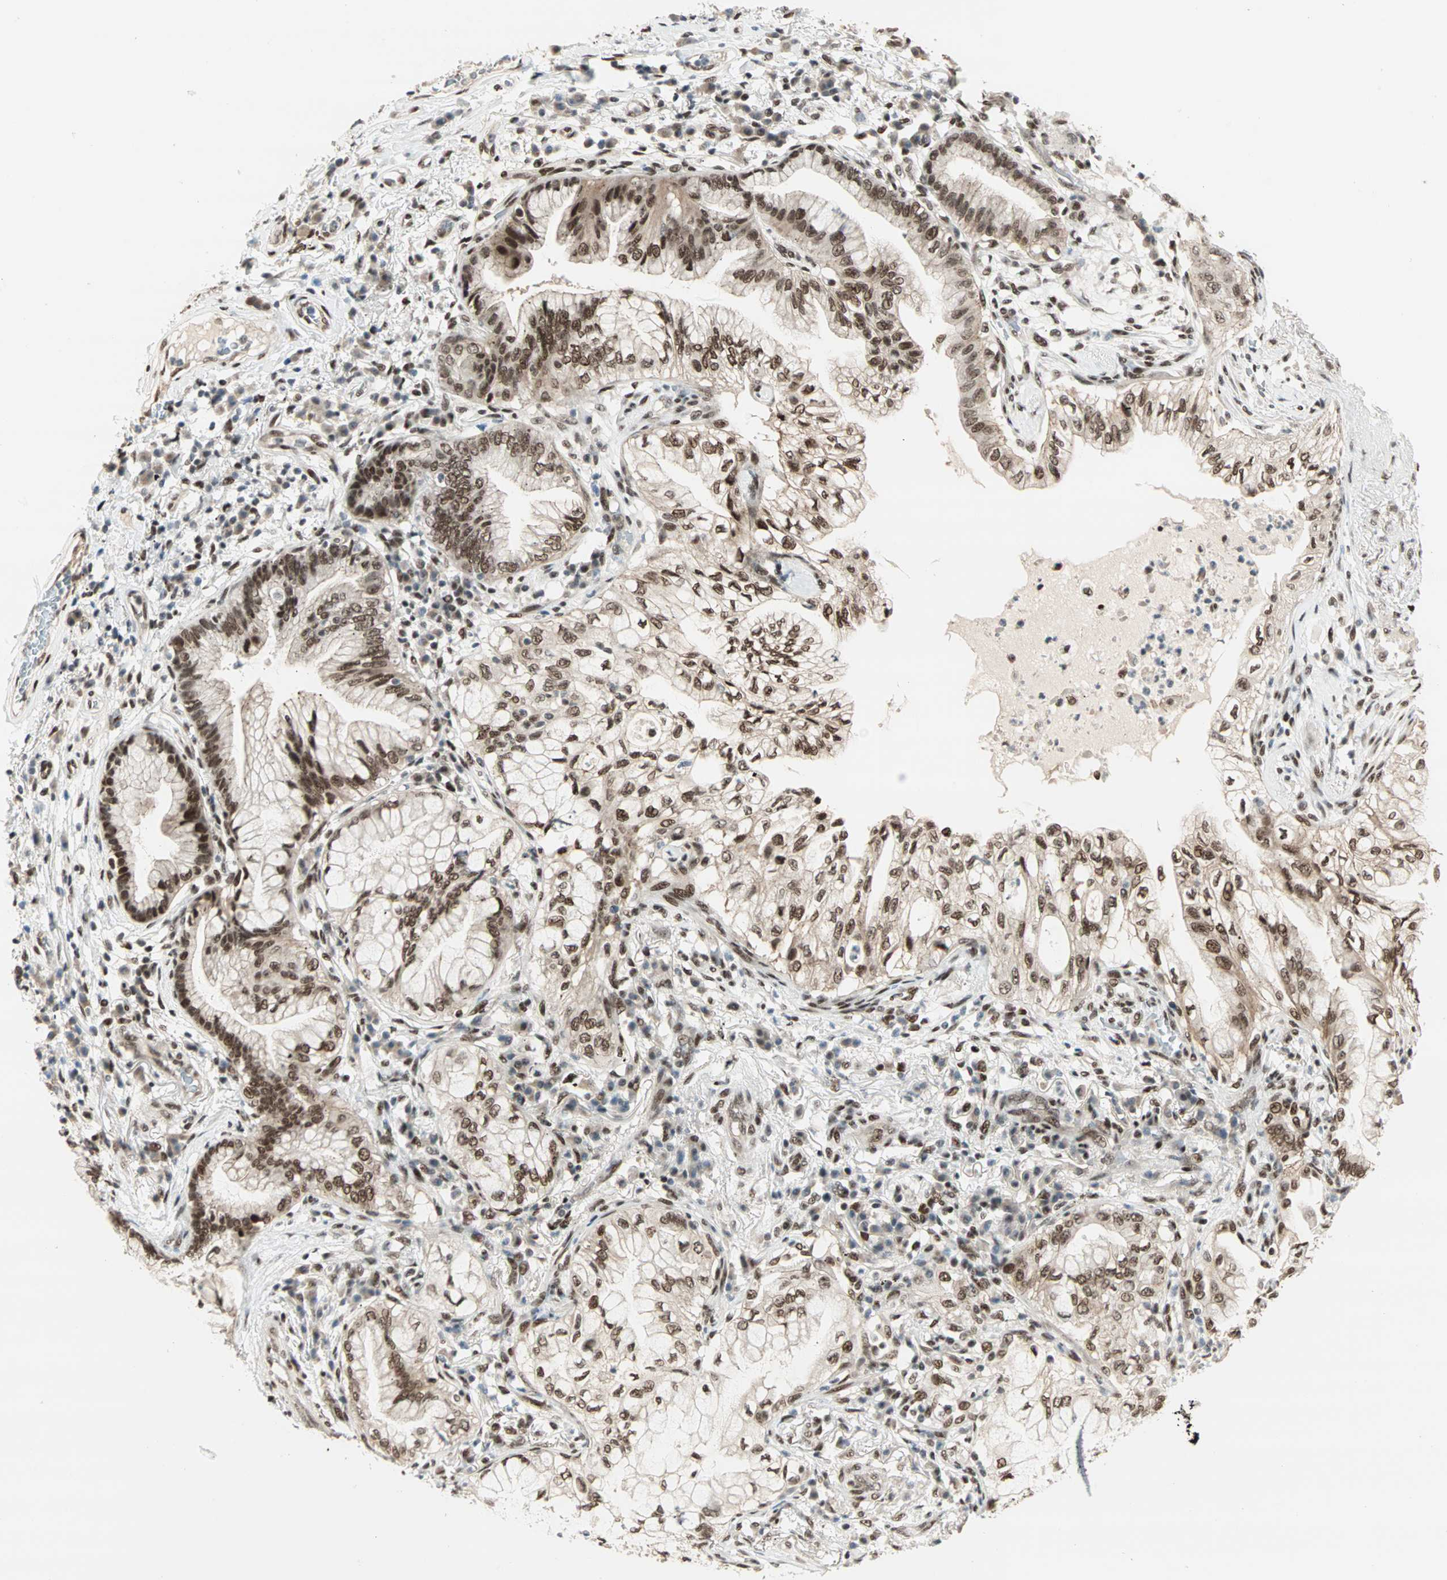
{"staining": {"intensity": "strong", "quantity": ">75%", "location": "nuclear"}, "tissue": "lung cancer", "cell_type": "Tumor cells", "image_type": "cancer", "snomed": [{"axis": "morphology", "description": "Adenocarcinoma, NOS"}, {"axis": "topography", "description": "Lung"}], "caption": "A high-resolution photomicrograph shows immunohistochemistry (IHC) staining of adenocarcinoma (lung), which demonstrates strong nuclear positivity in about >75% of tumor cells.", "gene": "BLM", "patient": {"sex": "female", "age": 70}}